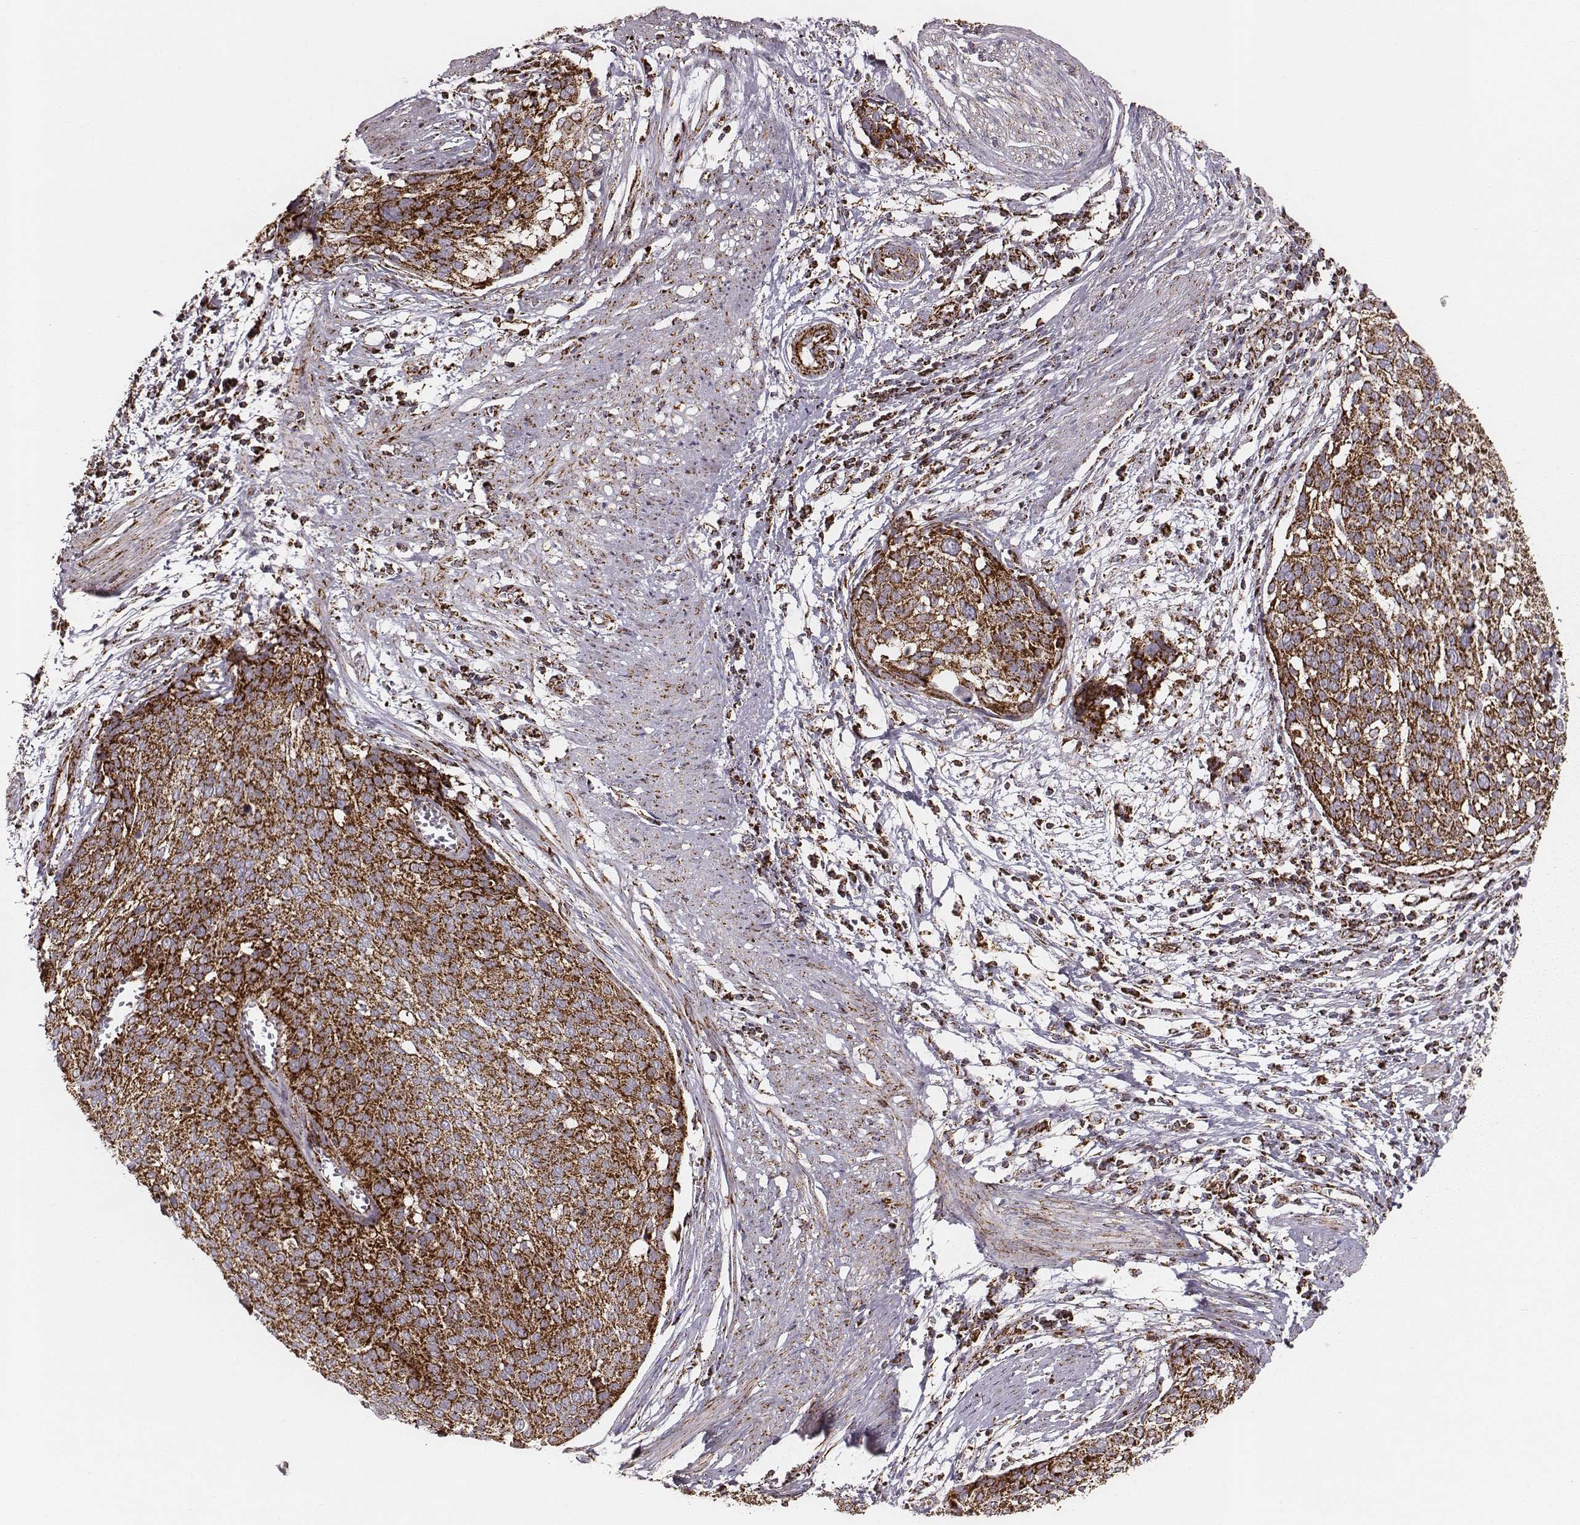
{"staining": {"intensity": "strong", "quantity": ">75%", "location": "cytoplasmic/membranous"}, "tissue": "cervical cancer", "cell_type": "Tumor cells", "image_type": "cancer", "snomed": [{"axis": "morphology", "description": "Squamous cell carcinoma, NOS"}, {"axis": "topography", "description": "Cervix"}], "caption": "A high-resolution photomicrograph shows IHC staining of cervical cancer, which displays strong cytoplasmic/membranous positivity in about >75% of tumor cells.", "gene": "TUFM", "patient": {"sex": "female", "age": 39}}